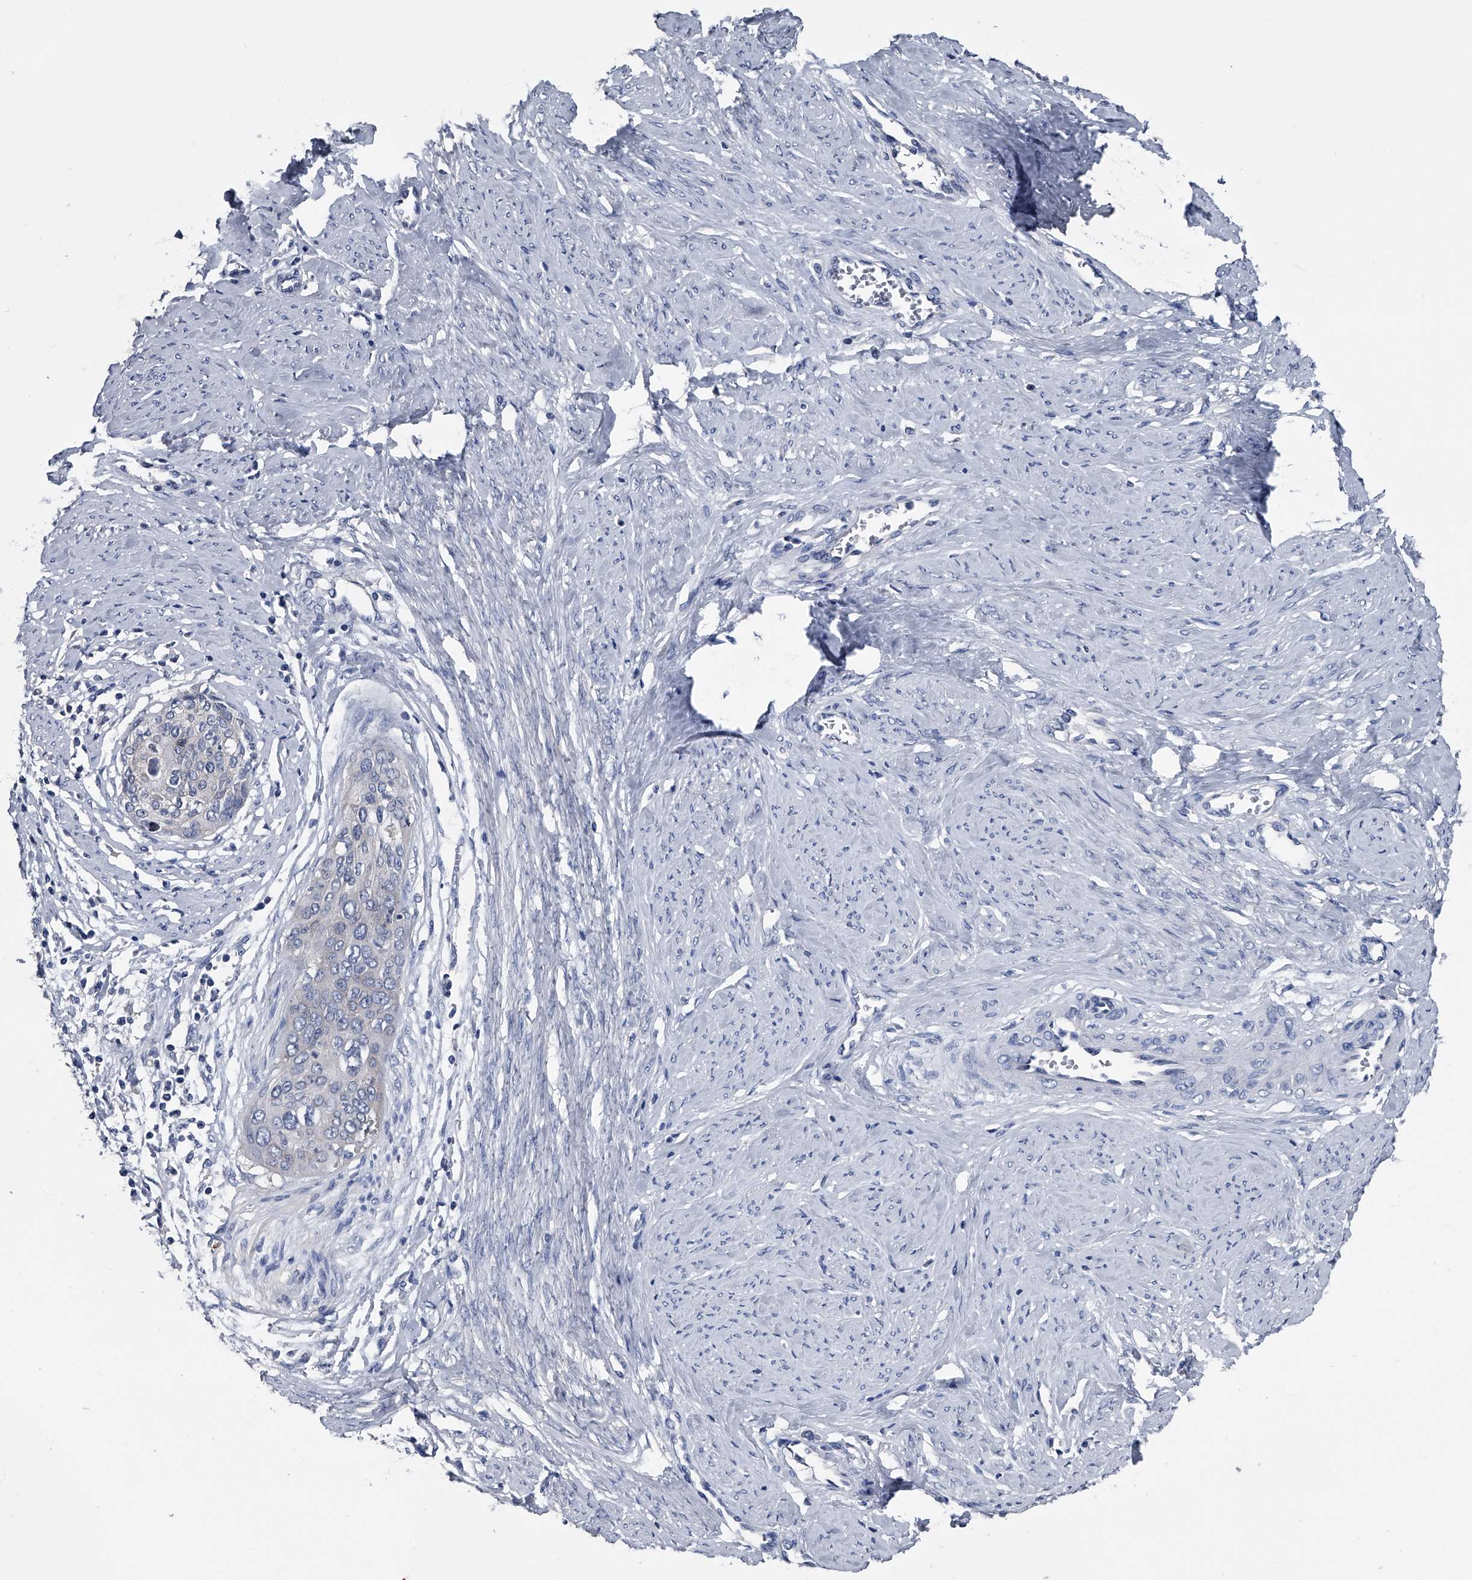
{"staining": {"intensity": "negative", "quantity": "none", "location": "none"}, "tissue": "cervical cancer", "cell_type": "Tumor cells", "image_type": "cancer", "snomed": [{"axis": "morphology", "description": "Squamous cell carcinoma, NOS"}, {"axis": "topography", "description": "Cervix"}], "caption": "High magnification brightfield microscopy of squamous cell carcinoma (cervical) stained with DAB (3,3'-diaminobenzidine) (brown) and counterstained with hematoxylin (blue): tumor cells show no significant positivity.", "gene": "KIF13A", "patient": {"sex": "female", "age": 37}}